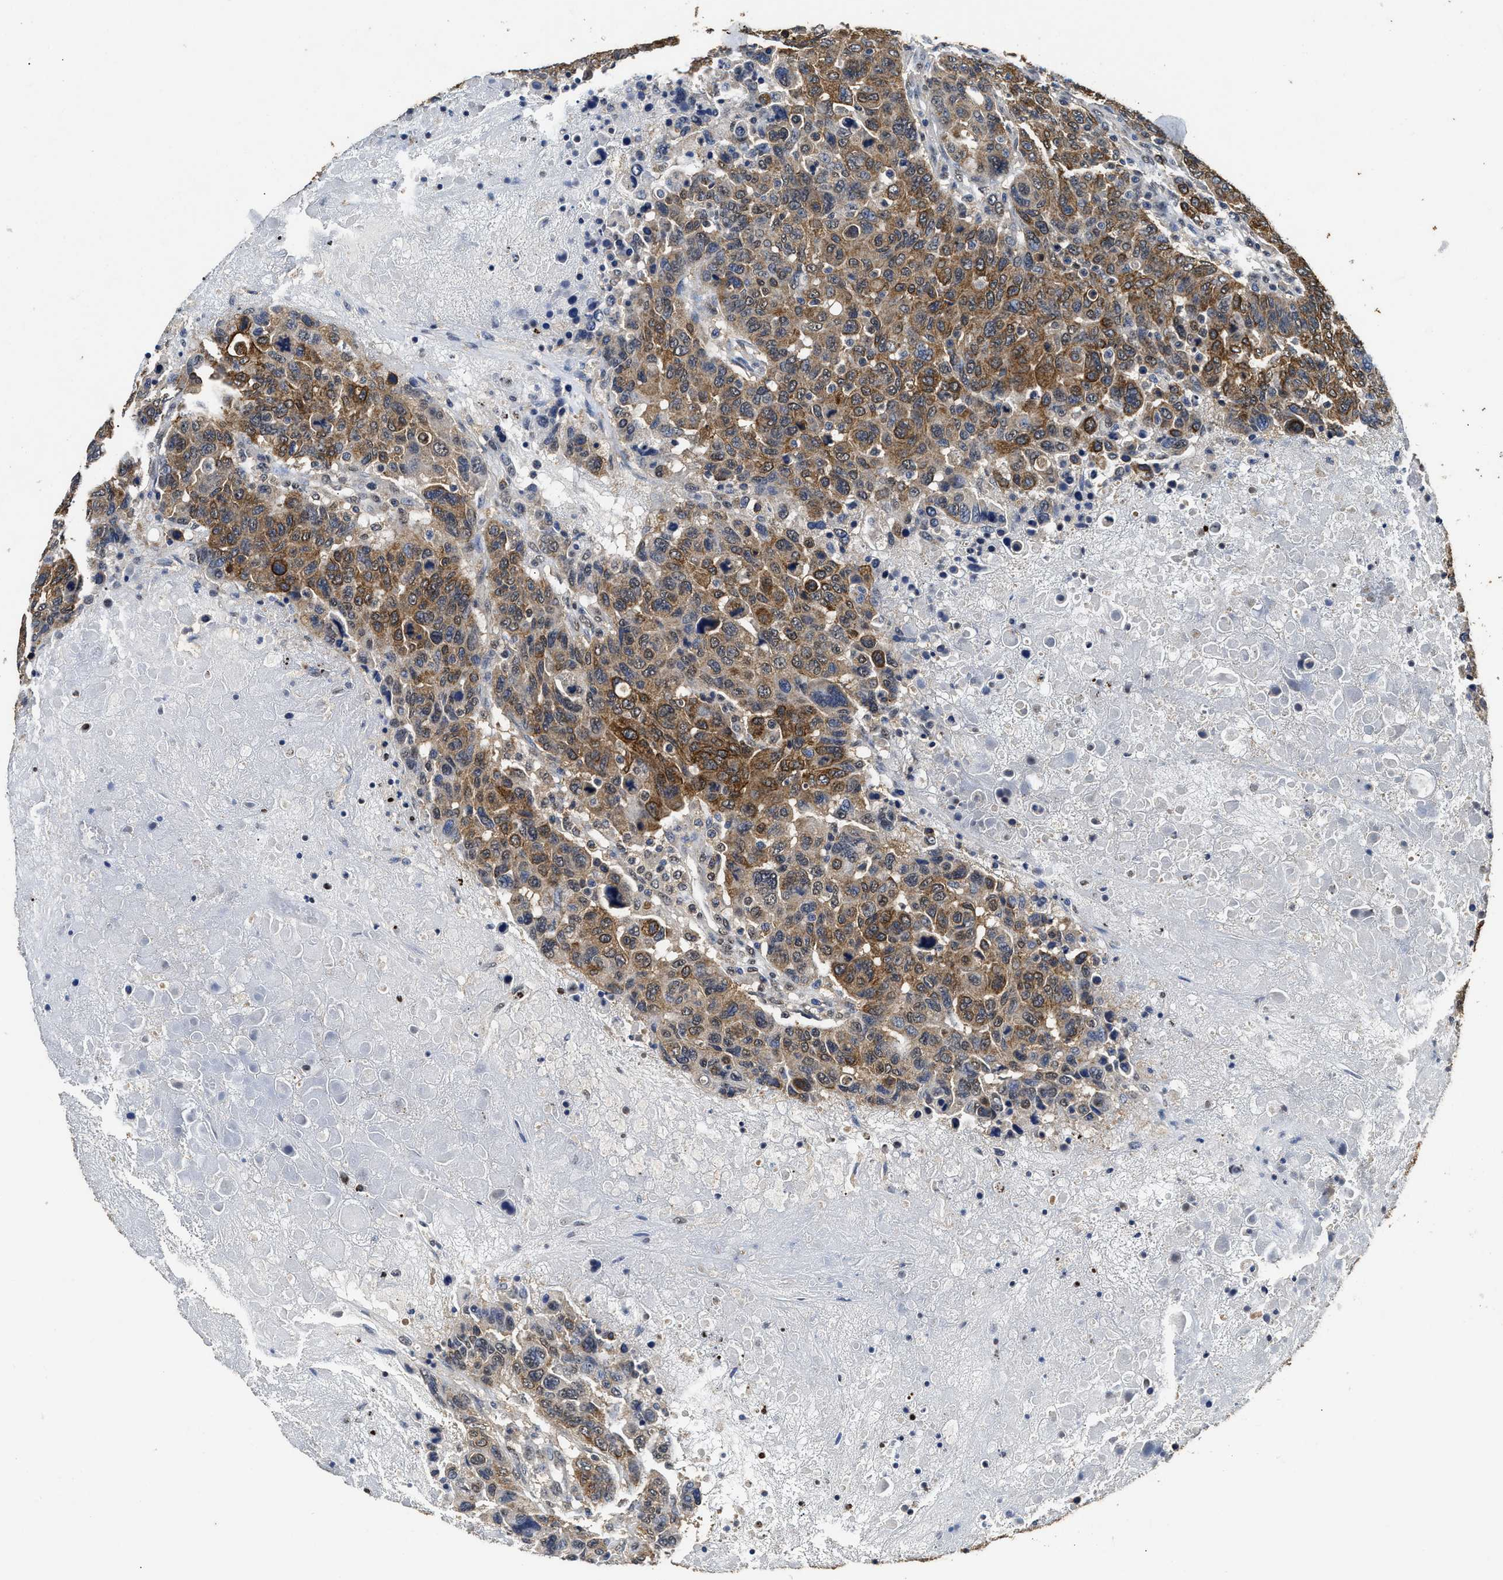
{"staining": {"intensity": "moderate", "quantity": ">75%", "location": "cytoplasmic/membranous"}, "tissue": "breast cancer", "cell_type": "Tumor cells", "image_type": "cancer", "snomed": [{"axis": "morphology", "description": "Duct carcinoma"}, {"axis": "topography", "description": "Breast"}], "caption": "An image of human breast cancer stained for a protein reveals moderate cytoplasmic/membranous brown staining in tumor cells.", "gene": "CTNNA1", "patient": {"sex": "female", "age": 37}}